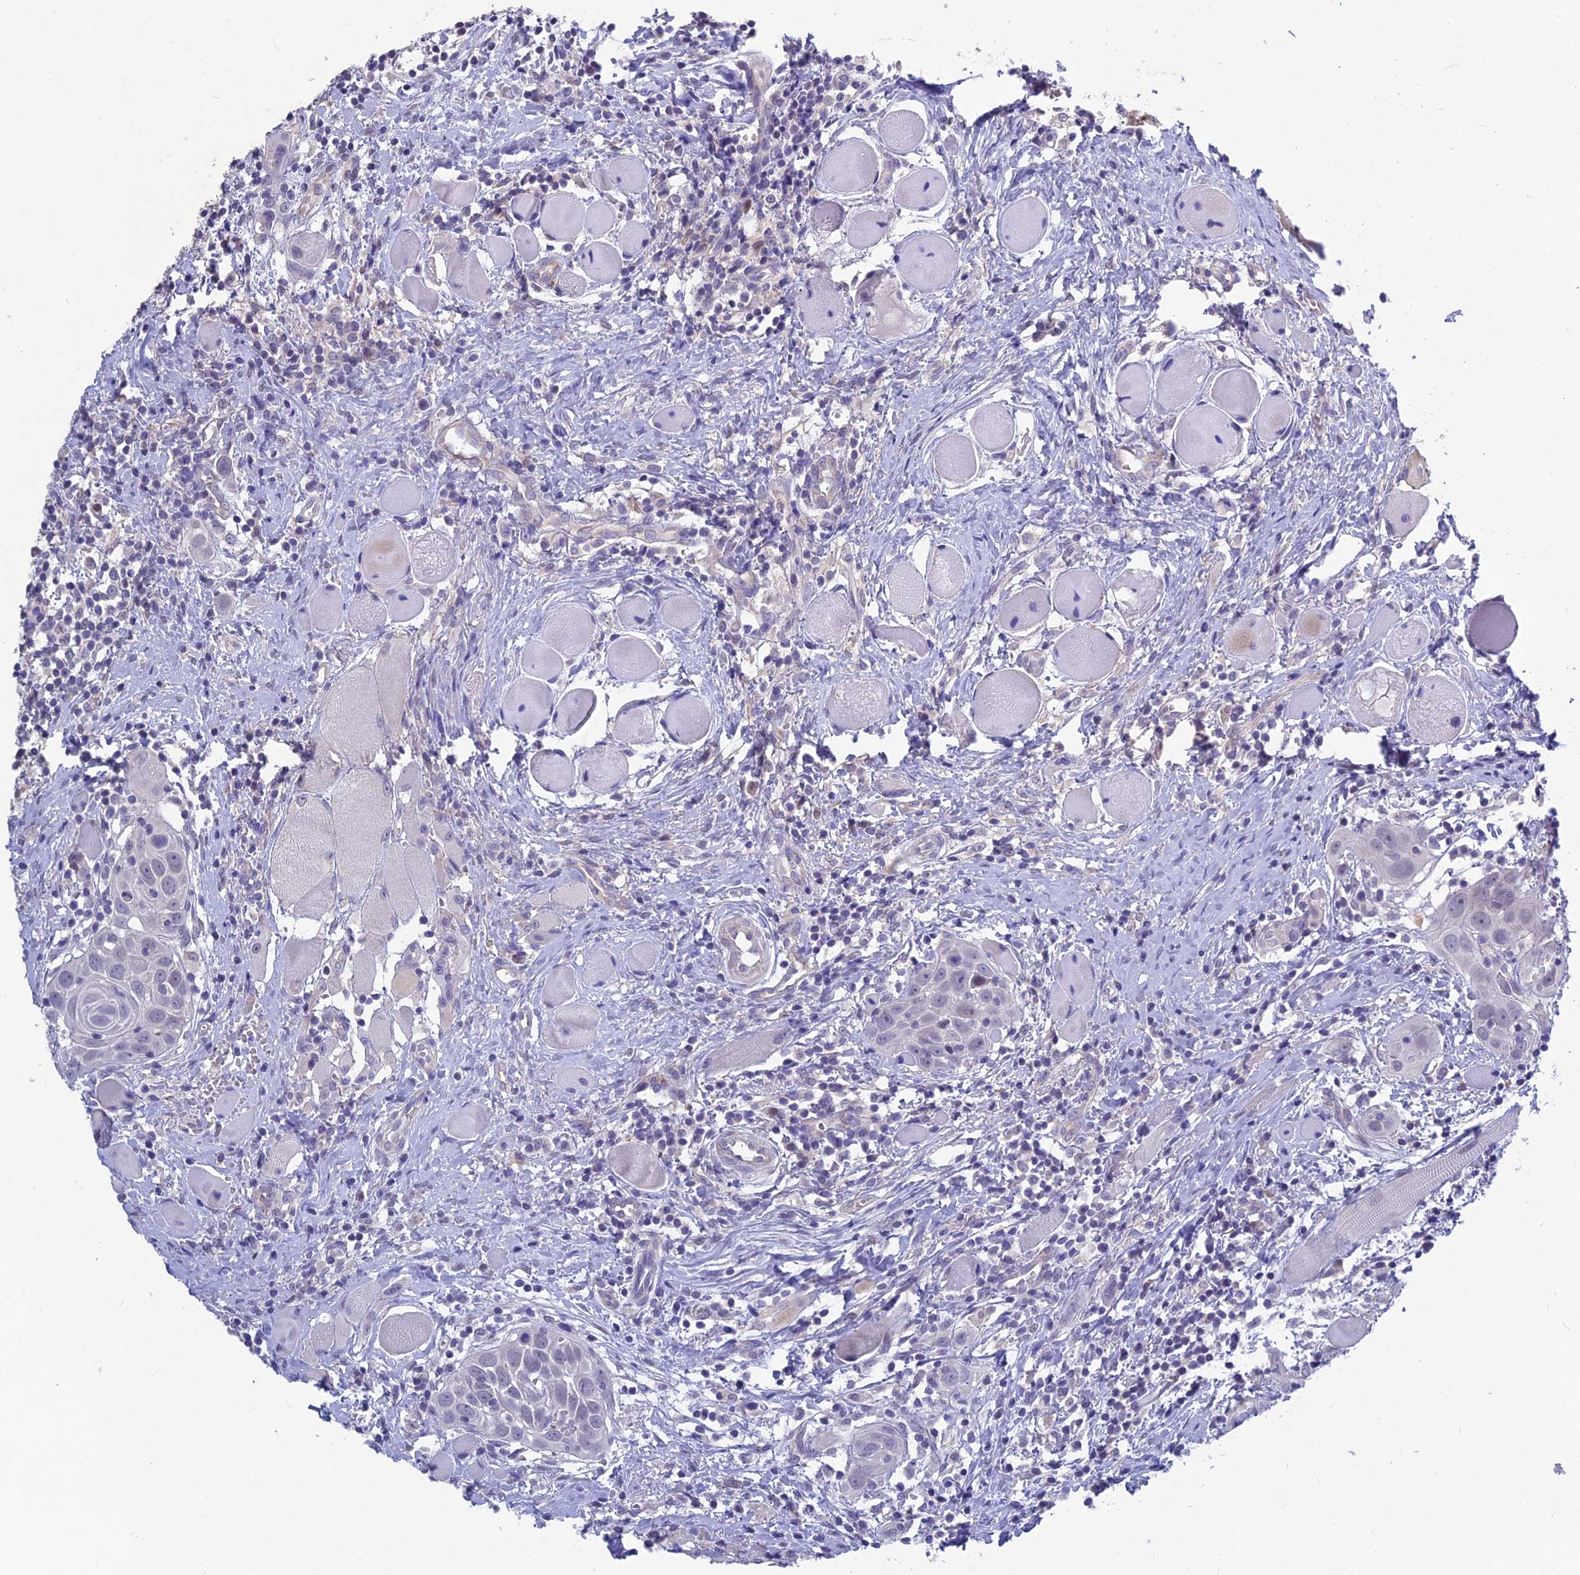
{"staining": {"intensity": "negative", "quantity": "none", "location": "none"}, "tissue": "head and neck cancer", "cell_type": "Tumor cells", "image_type": "cancer", "snomed": [{"axis": "morphology", "description": "Squamous cell carcinoma, NOS"}, {"axis": "topography", "description": "Oral tissue"}, {"axis": "topography", "description": "Head-Neck"}], "caption": "Immunohistochemistry of head and neck cancer (squamous cell carcinoma) exhibits no expression in tumor cells.", "gene": "SNTN", "patient": {"sex": "female", "age": 50}}